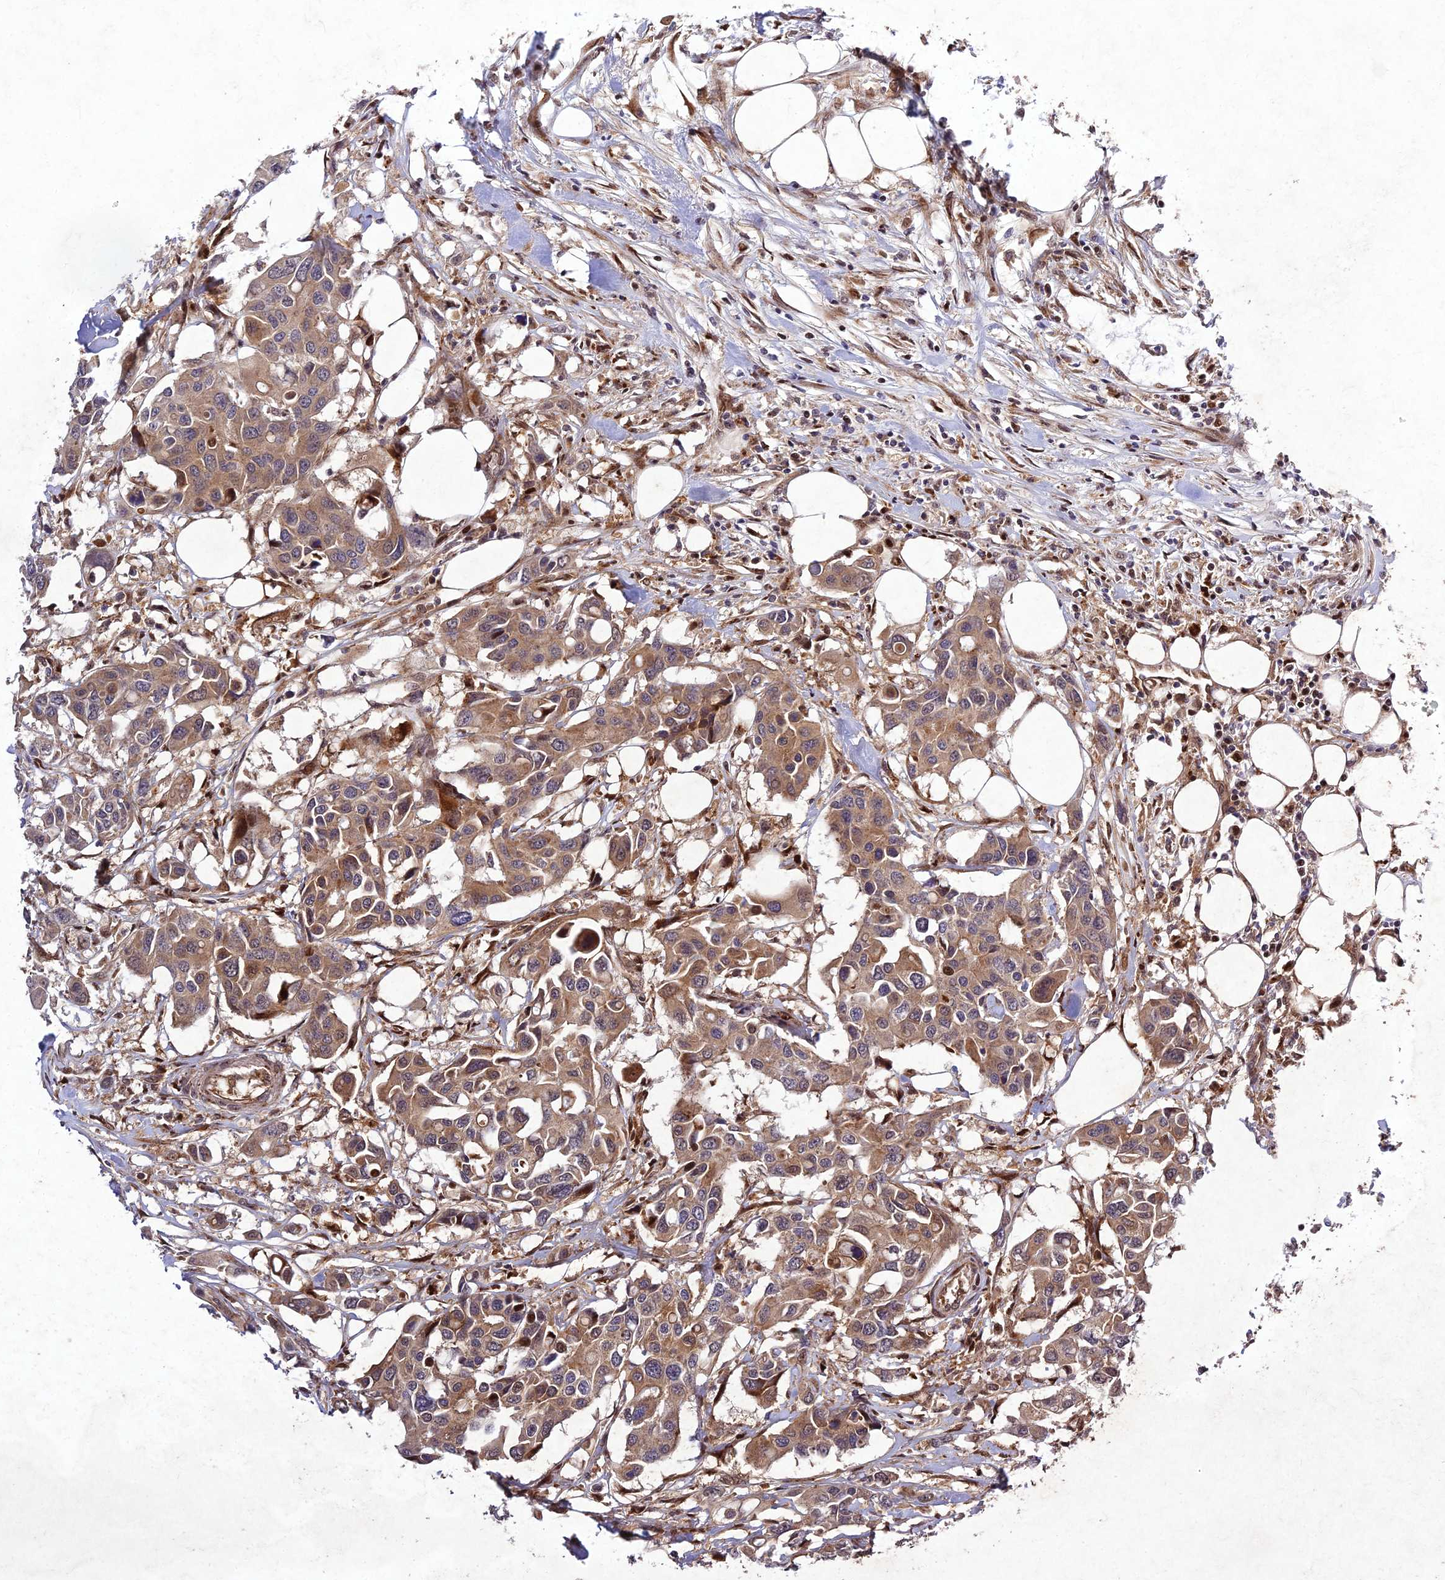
{"staining": {"intensity": "moderate", "quantity": ">75%", "location": "cytoplasmic/membranous"}, "tissue": "colorectal cancer", "cell_type": "Tumor cells", "image_type": "cancer", "snomed": [{"axis": "morphology", "description": "Adenocarcinoma, NOS"}, {"axis": "topography", "description": "Colon"}], "caption": "Colorectal cancer was stained to show a protein in brown. There is medium levels of moderate cytoplasmic/membranous expression in about >75% of tumor cells.", "gene": "MKKS", "patient": {"sex": "male", "age": 77}}